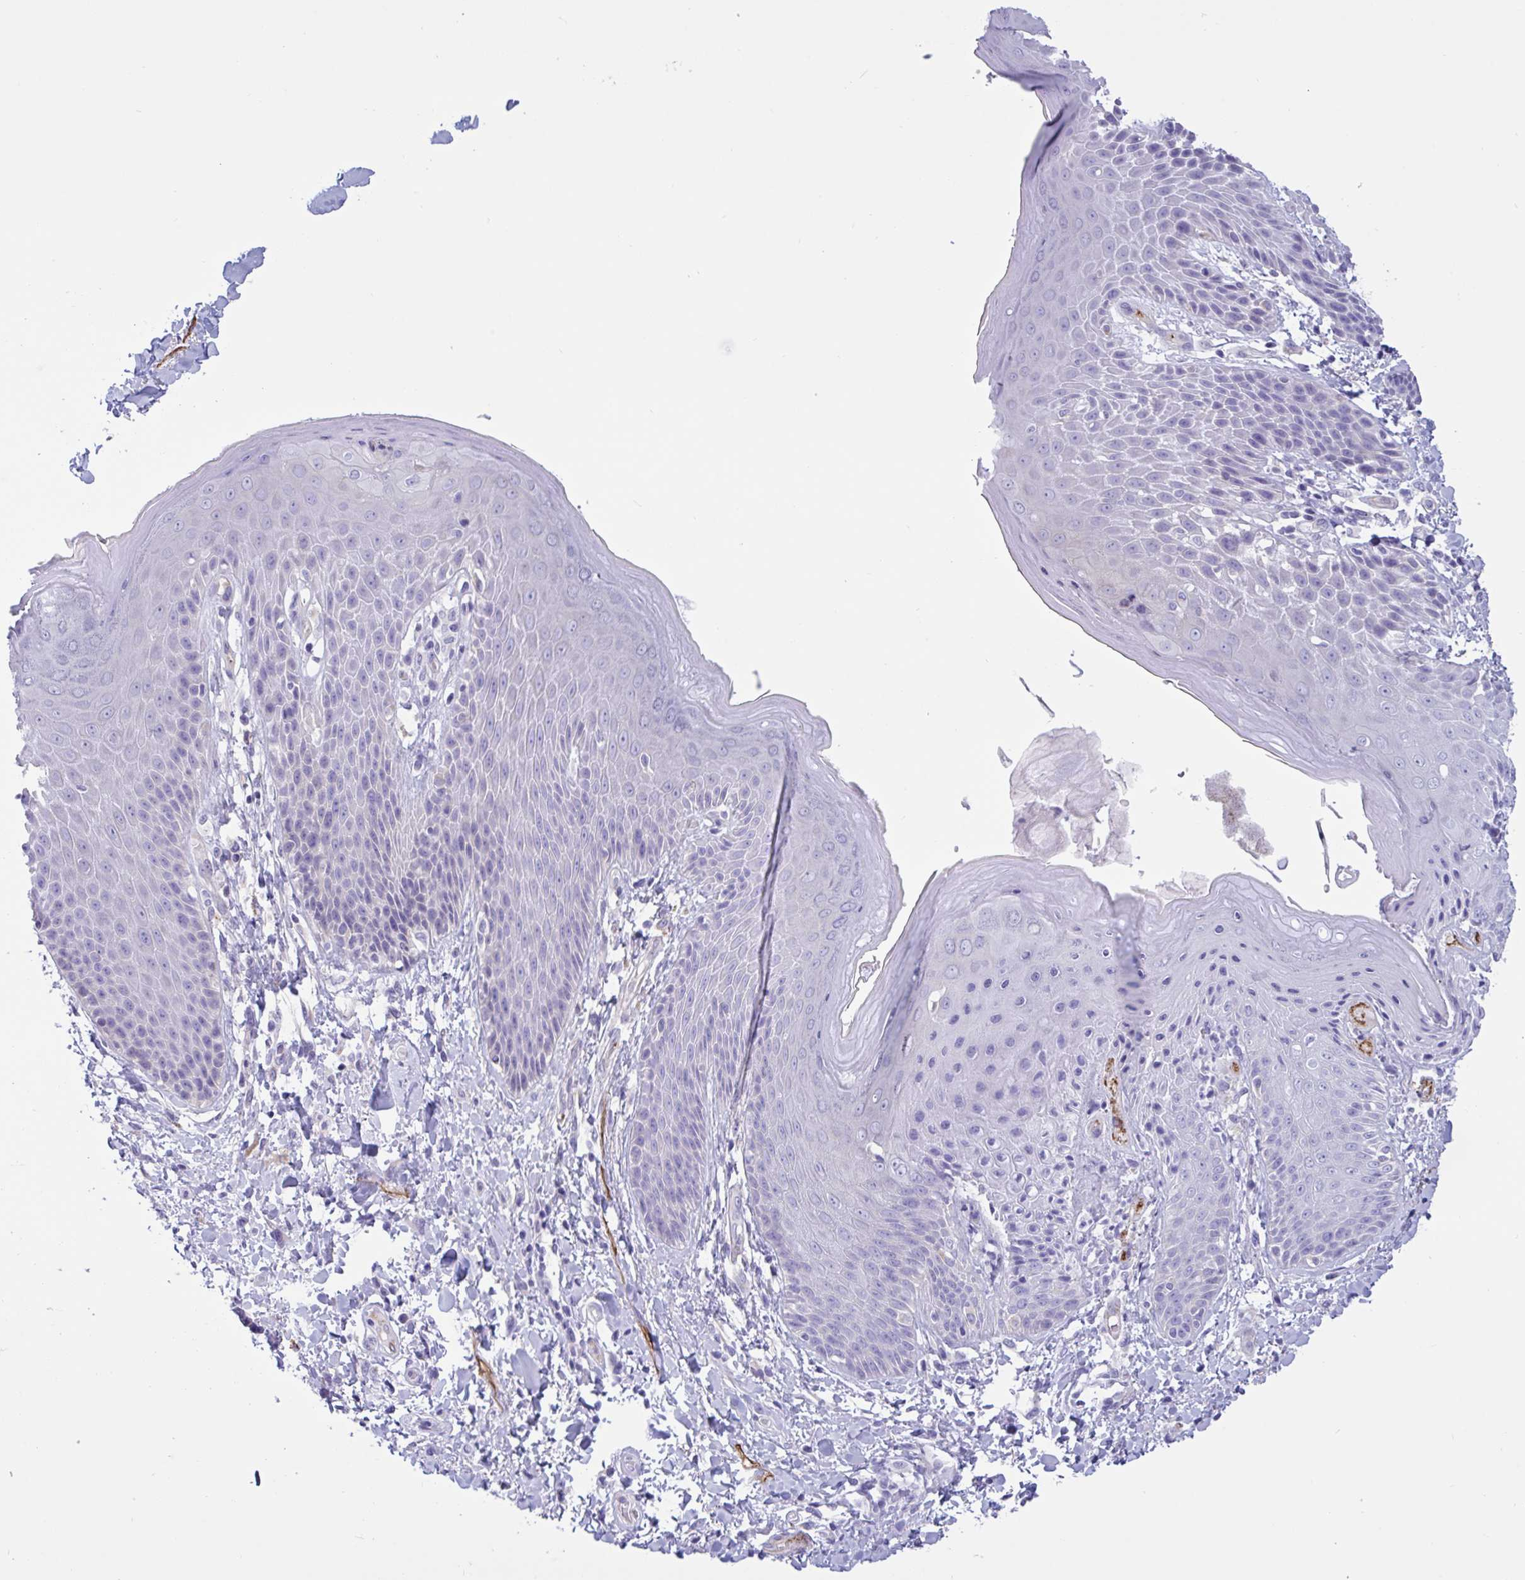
{"staining": {"intensity": "negative", "quantity": "none", "location": "none"}, "tissue": "skin", "cell_type": "Epidermal cells", "image_type": "normal", "snomed": [{"axis": "morphology", "description": "Normal tissue, NOS"}, {"axis": "topography", "description": "Anal"}, {"axis": "topography", "description": "Peripheral nerve tissue"}], "caption": "The immunohistochemistry (IHC) micrograph has no significant staining in epidermal cells of skin.", "gene": "RPL22L1", "patient": {"sex": "male", "age": 51}}